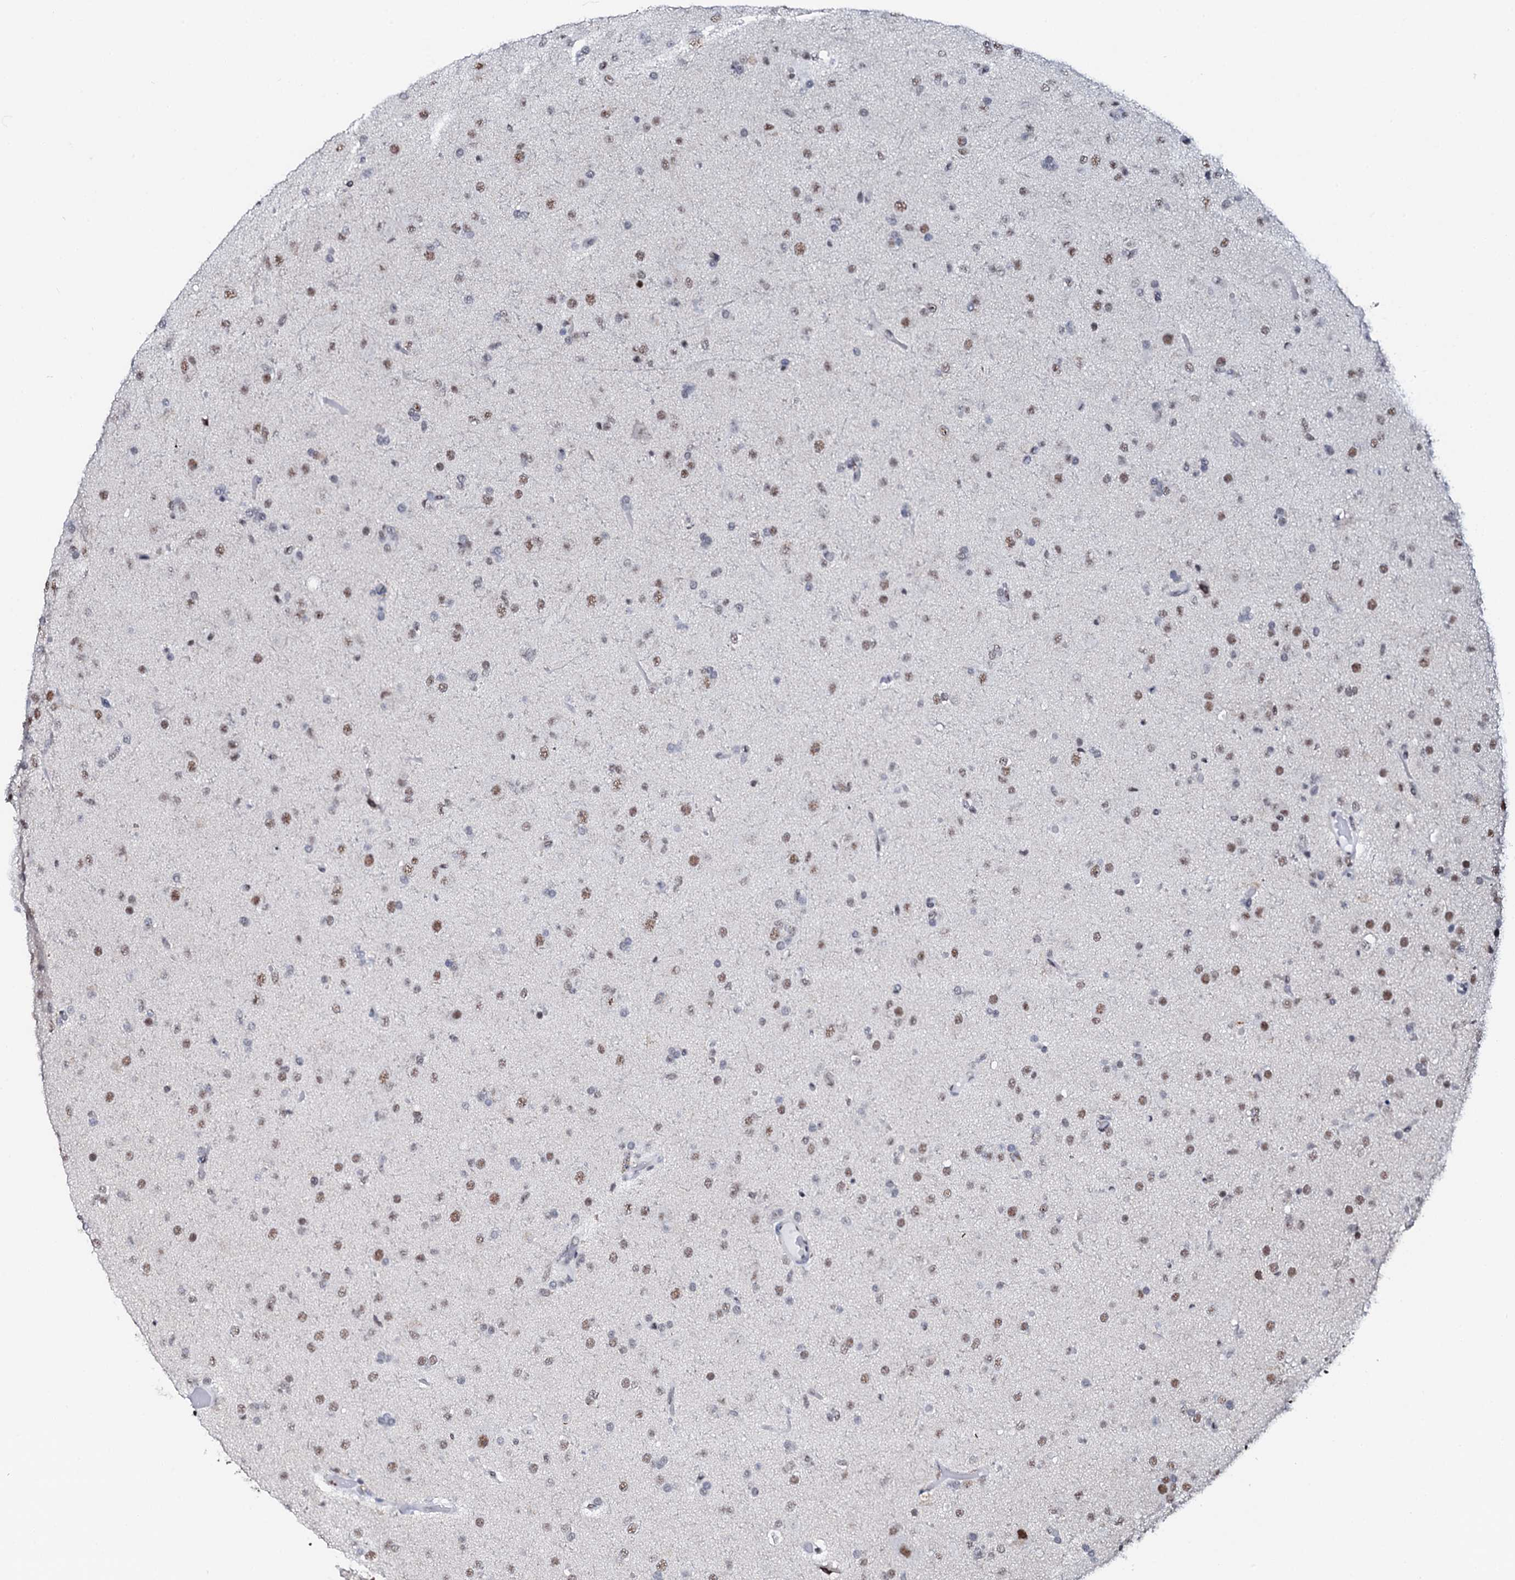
{"staining": {"intensity": "moderate", "quantity": ">75%", "location": "nuclear"}, "tissue": "glioma", "cell_type": "Tumor cells", "image_type": "cancer", "snomed": [{"axis": "morphology", "description": "Glioma, malignant, Low grade"}, {"axis": "topography", "description": "Brain"}], "caption": "High-power microscopy captured an immunohistochemistry histopathology image of malignant glioma (low-grade), revealing moderate nuclear positivity in about >75% of tumor cells.", "gene": "NKAPD1", "patient": {"sex": "male", "age": 65}}